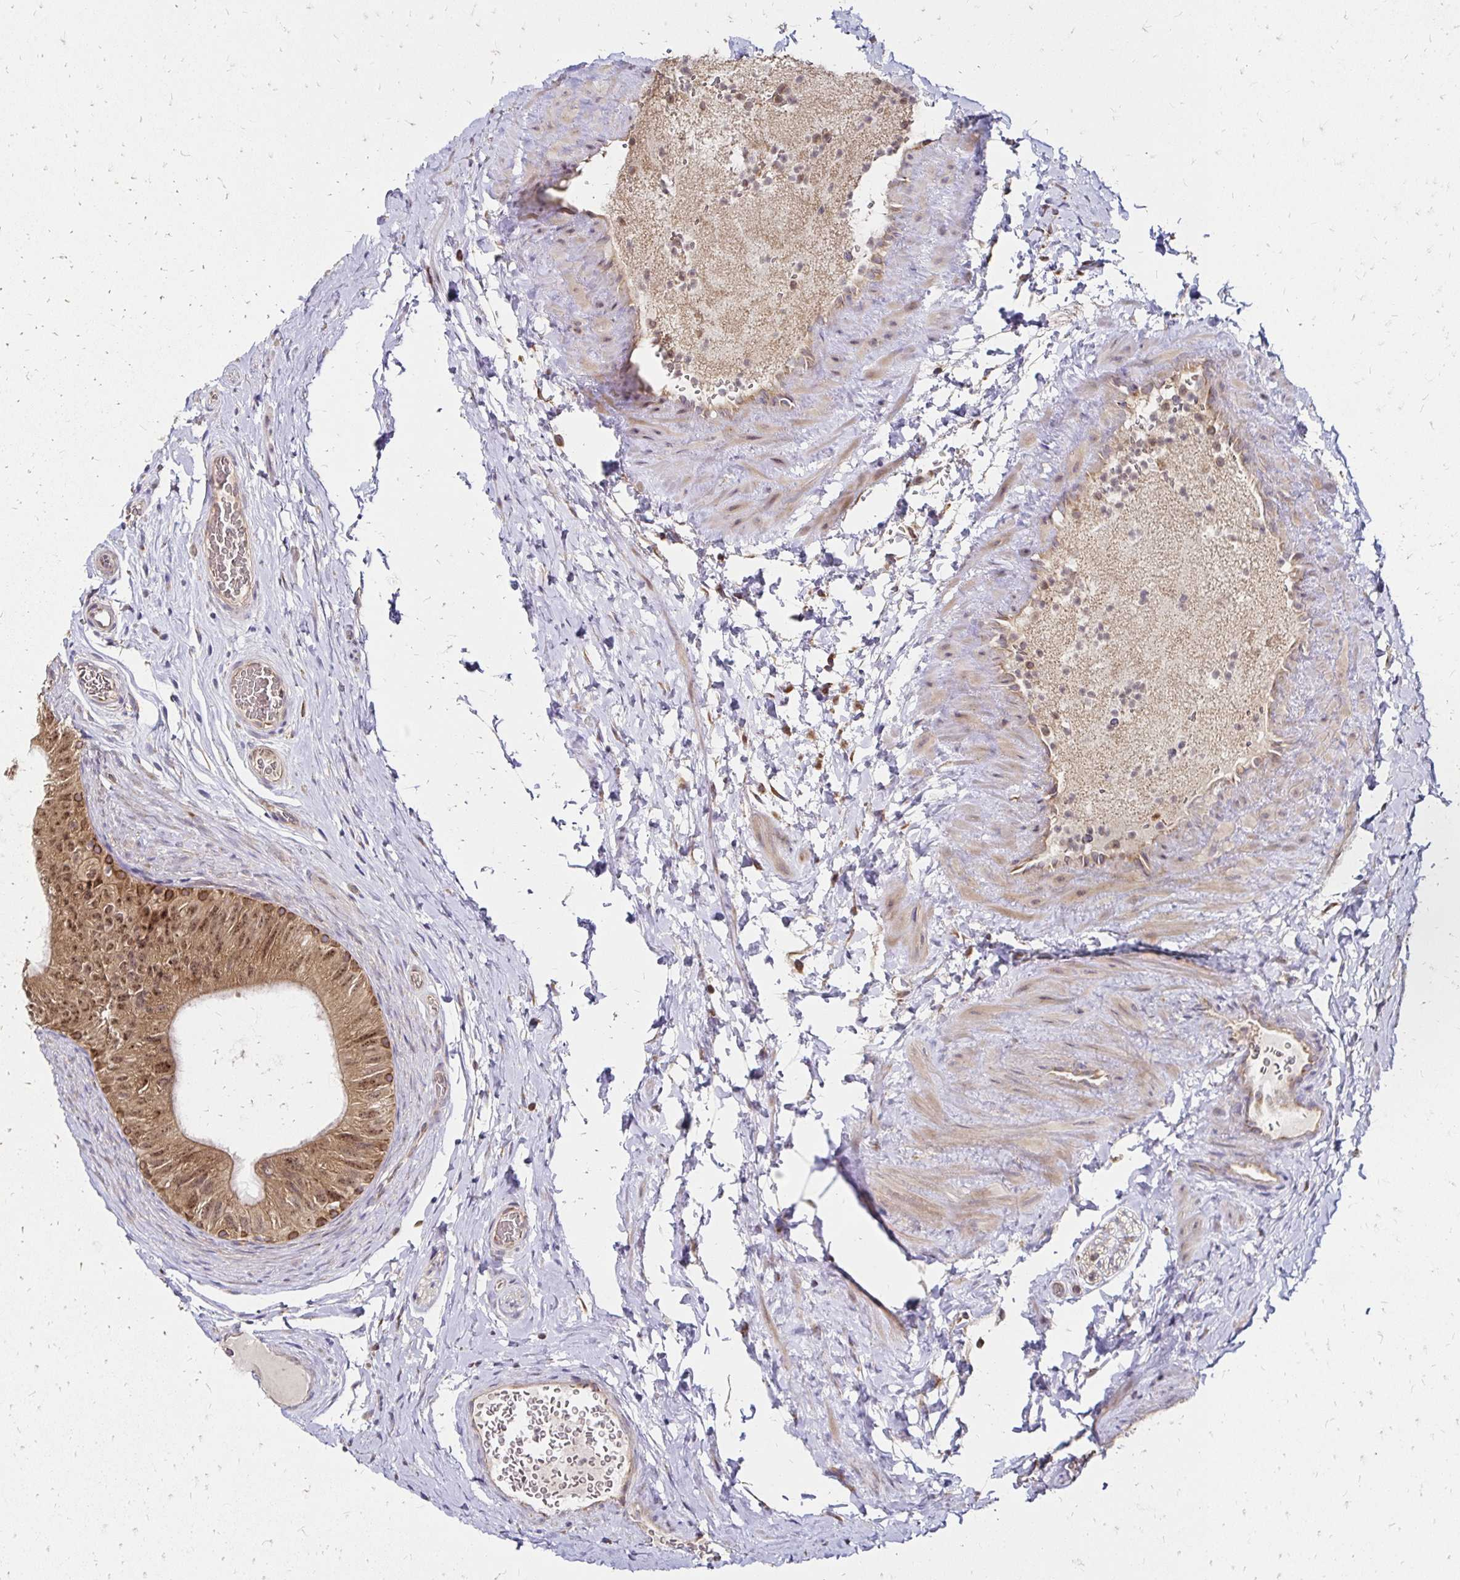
{"staining": {"intensity": "moderate", "quantity": ">75%", "location": "cytoplasmic/membranous"}, "tissue": "epididymis", "cell_type": "Glandular cells", "image_type": "normal", "snomed": [{"axis": "morphology", "description": "Normal tissue, NOS"}, {"axis": "topography", "description": "Epididymis, spermatic cord, NOS"}, {"axis": "topography", "description": "Epididymis"}], "caption": "About >75% of glandular cells in normal epididymis reveal moderate cytoplasmic/membranous protein staining as visualized by brown immunohistochemical staining.", "gene": "ZW10", "patient": {"sex": "male", "age": 31}}